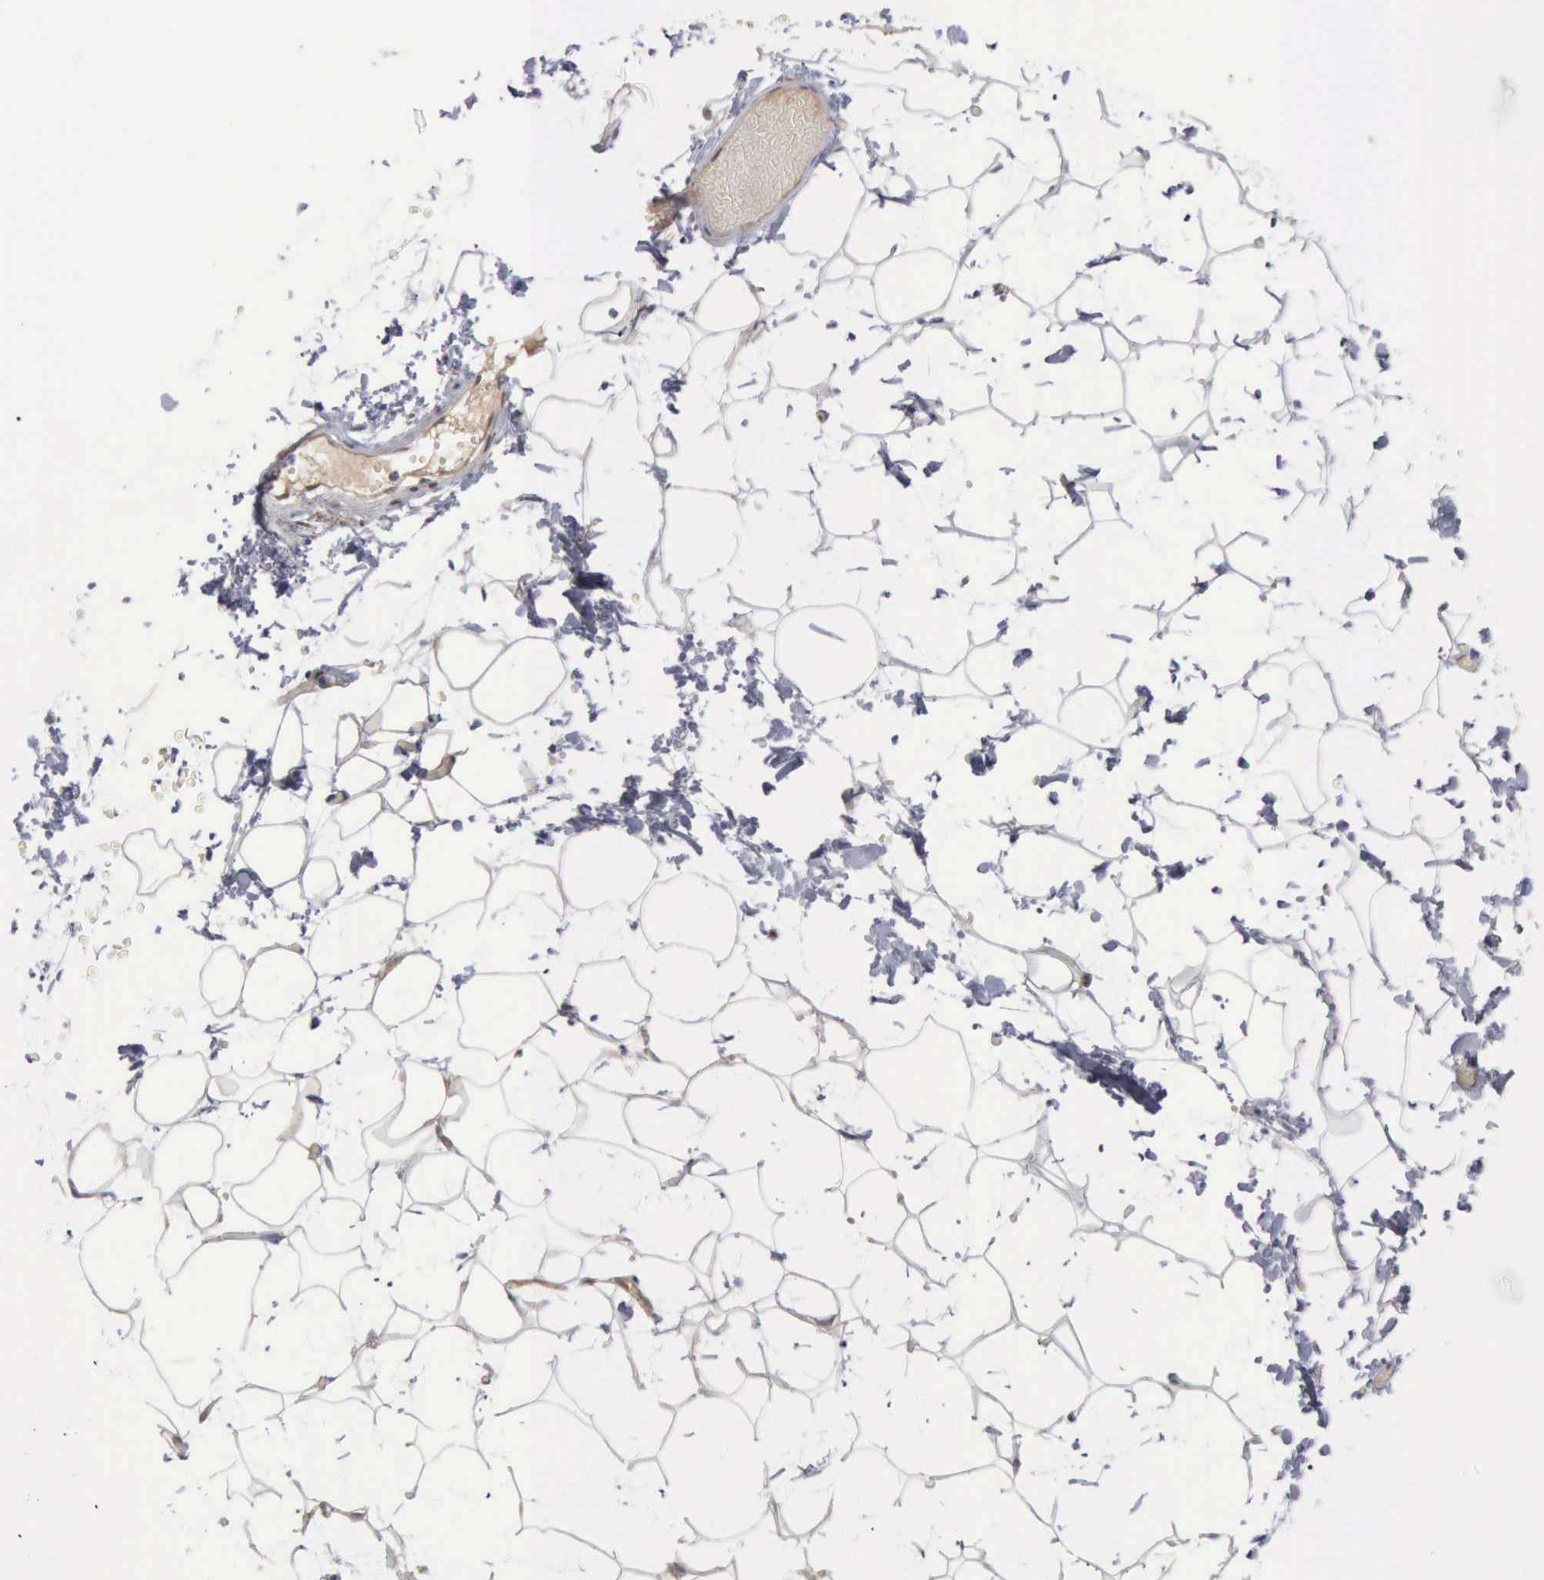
{"staining": {"intensity": "negative", "quantity": "none", "location": "none"}, "tissue": "adipose tissue", "cell_type": "Adipocytes", "image_type": "normal", "snomed": [{"axis": "morphology", "description": "Normal tissue, NOS"}, {"axis": "morphology", "description": "Fibrosis, NOS"}, {"axis": "topography", "description": "Breast"}], "caption": "Micrograph shows no significant protein staining in adipocytes of normal adipose tissue.", "gene": "APOL2", "patient": {"sex": "female", "age": 24}}